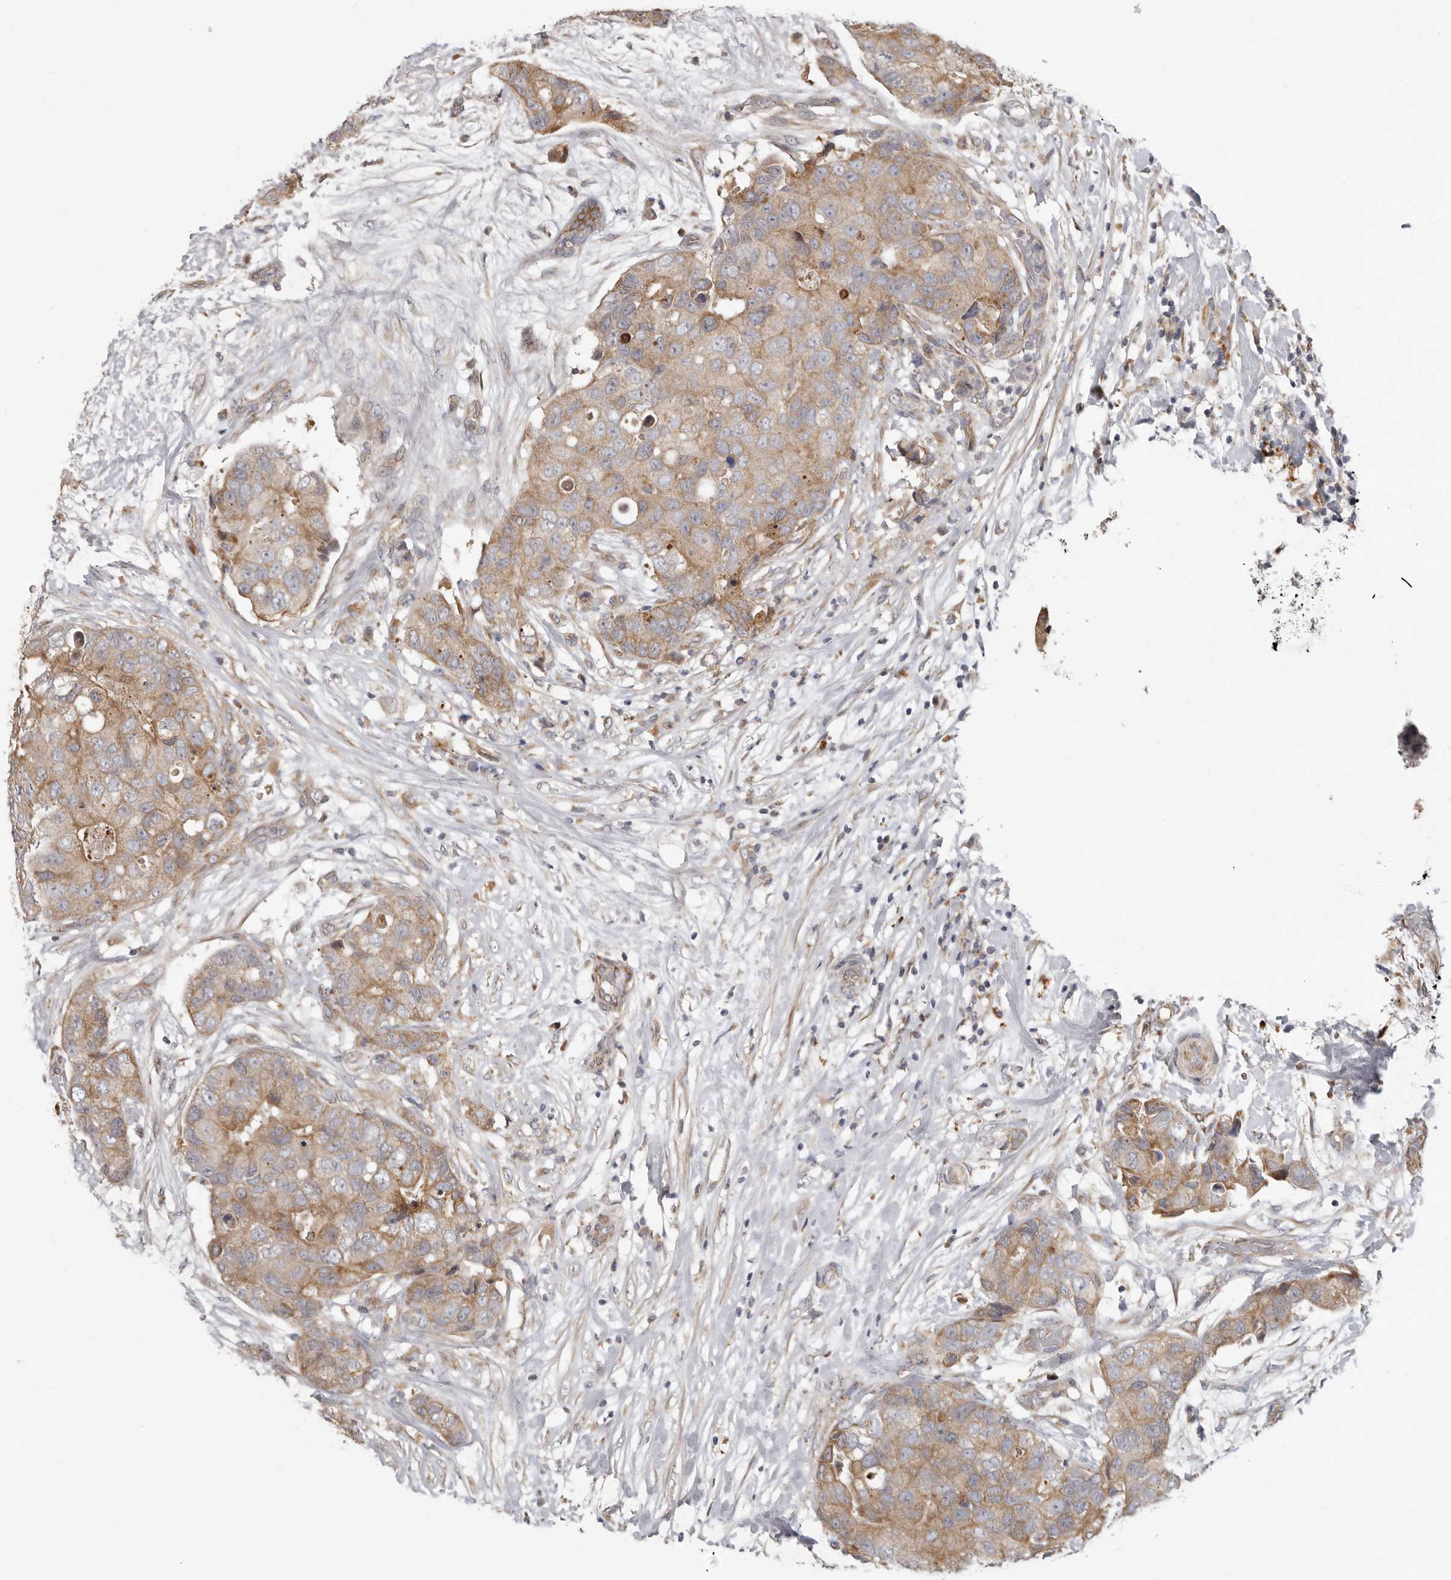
{"staining": {"intensity": "moderate", "quantity": ">75%", "location": "cytoplasmic/membranous"}, "tissue": "breast cancer", "cell_type": "Tumor cells", "image_type": "cancer", "snomed": [{"axis": "morphology", "description": "Duct carcinoma"}, {"axis": "topography", "description": "Breast"}], "caption": "IHC photomicrograph of human breast cancer stained for a protein (brown), which displays medium levels of moderate cytoplasmic/membranous staining in approximately >75% of tumor cells.", "gene": "UNK", "patient": {"sex": "female", "age": 62}}